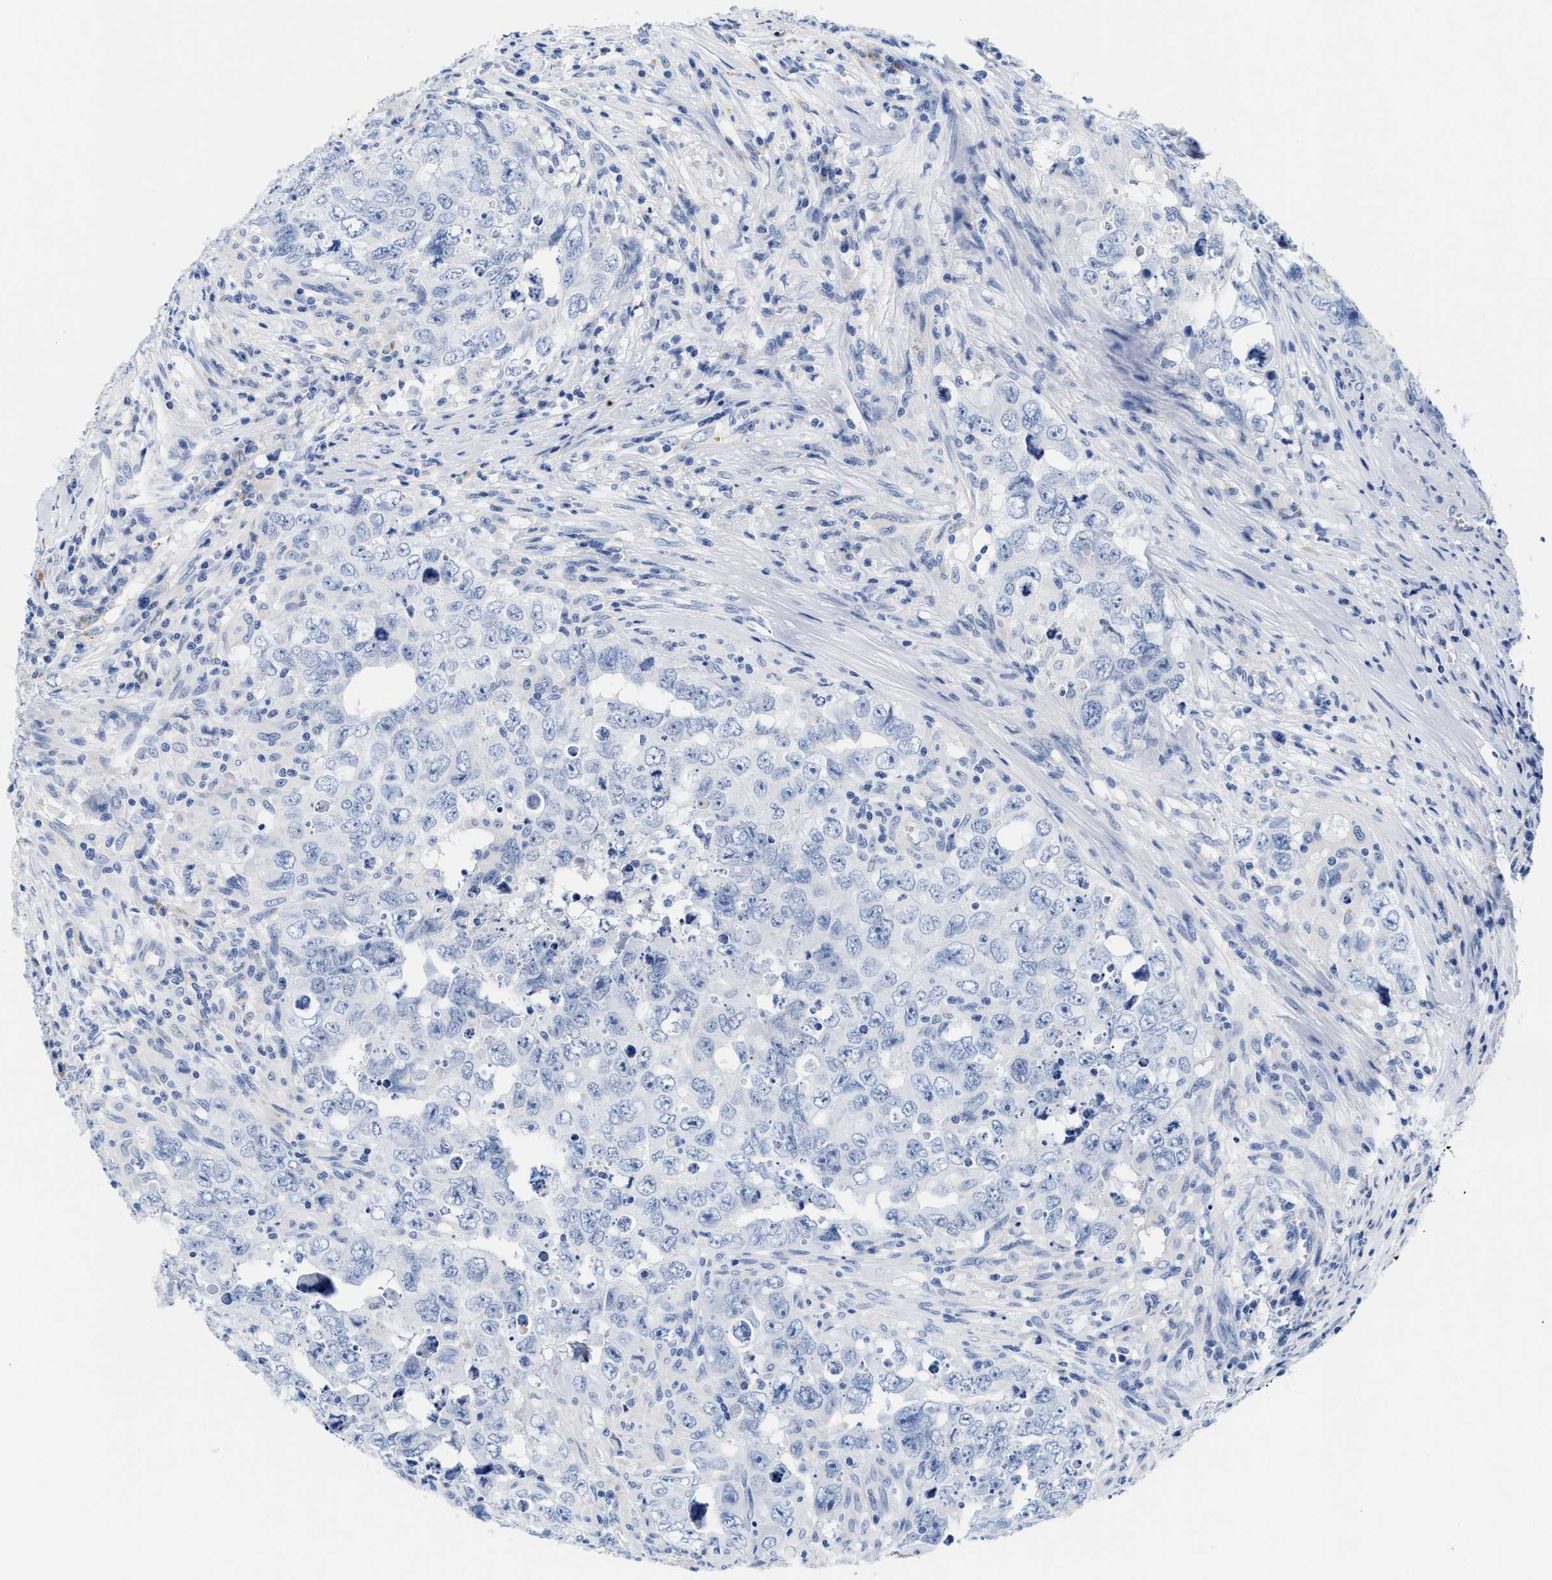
{"staining": {"intensity": "negative", "quantity": "none", "location": "none"}, "tissue": "testis cancer", "cell_type": "Tumor cells", "image_type": "cancer", "snomed": [{"axis": "morphology", "description": "Seminoma, NOS"}, {"axis": "morphology", "description": "Carcinoma, Embryonal, NOS"}, {"axis": "topography", "description": "Testis"}], "caption": "Immunohistochemical staining of testis seminoma exhibits no significant staining in tumor cells.", "gene": "TTC3", "patient": {"sex": "male", "age": 43}}